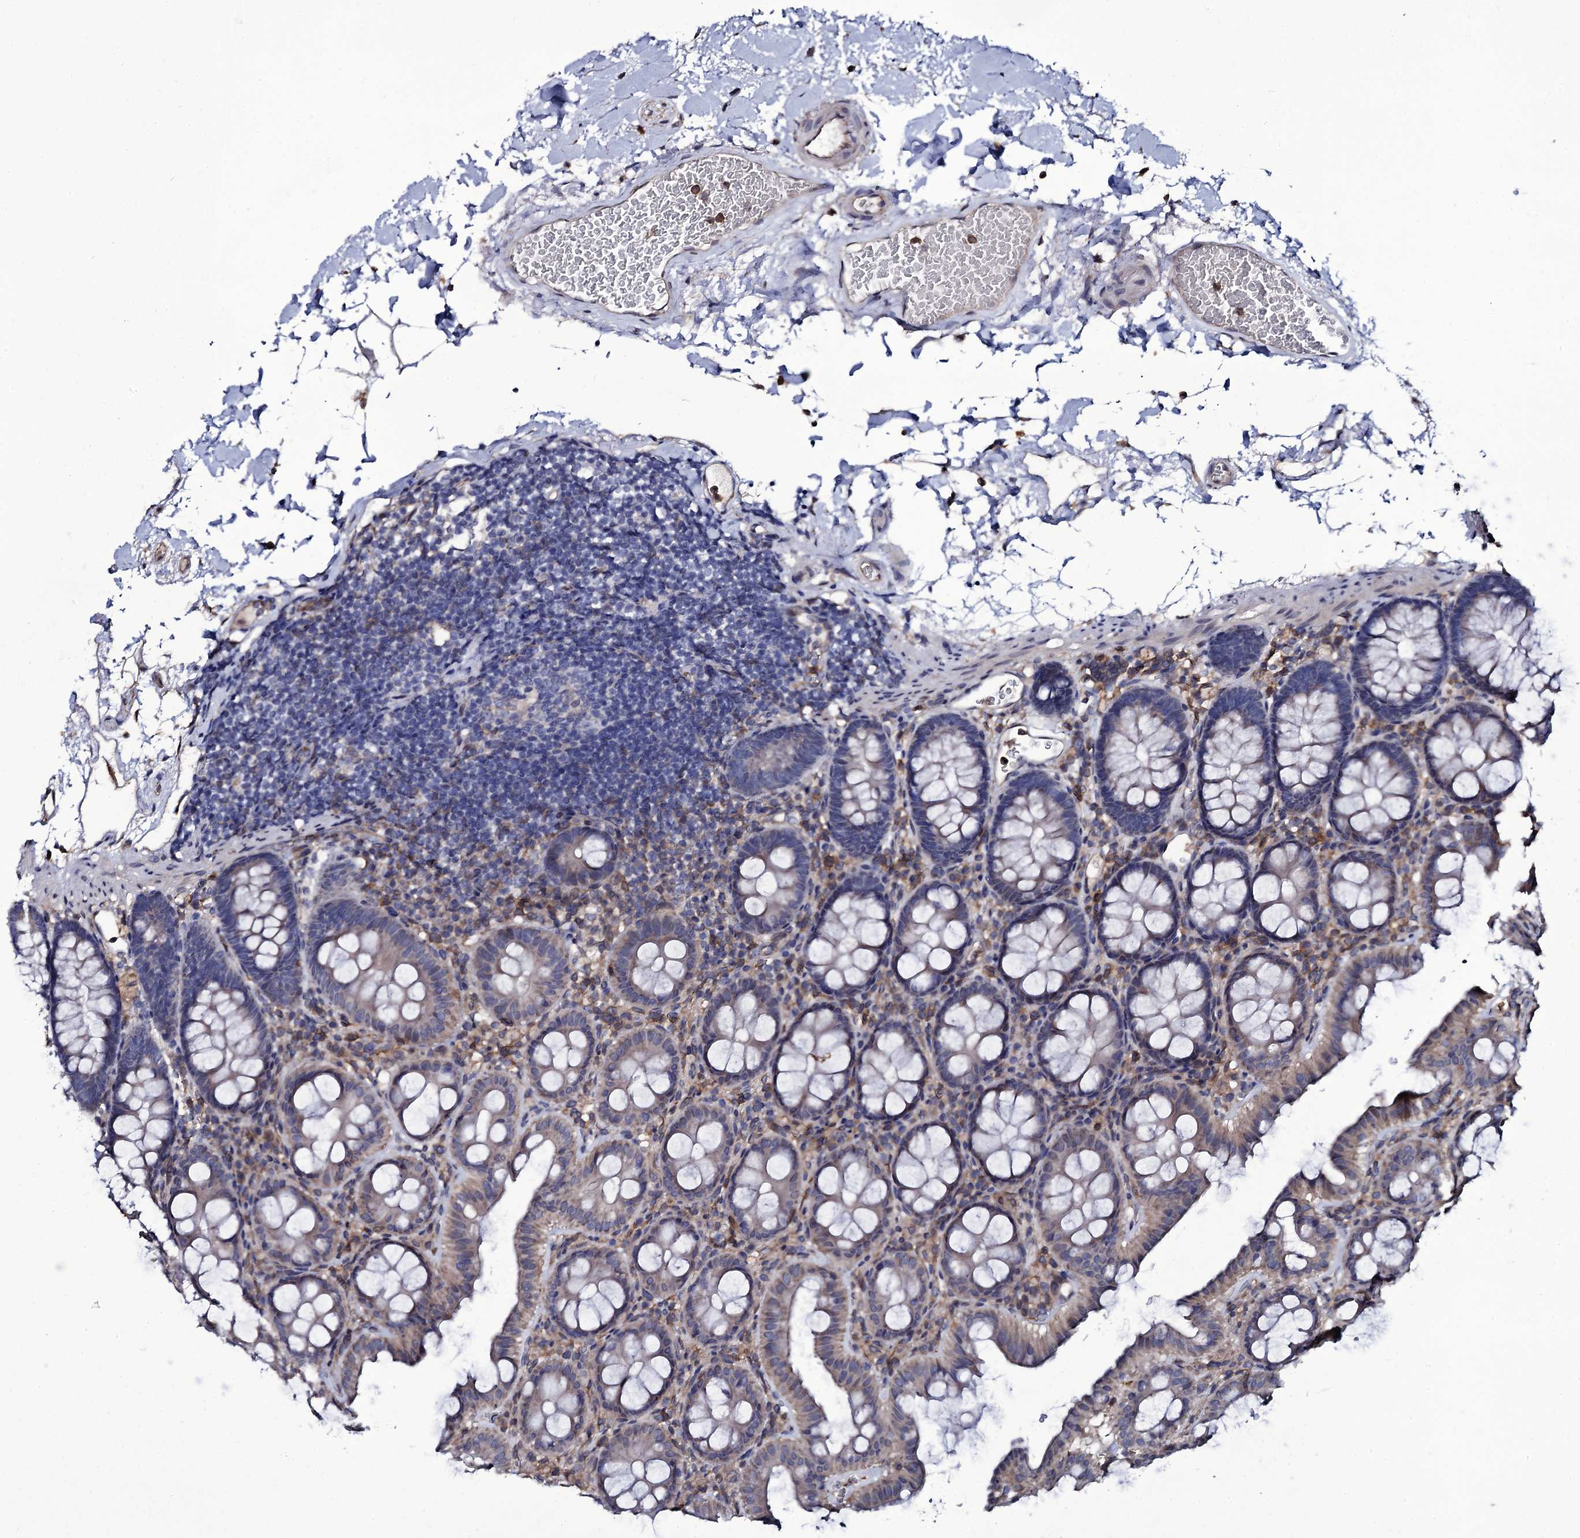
{"staining": {"intensity": "moderate", "quantity": ">75%", "location": "cytoplasmic/membranous"}, "tissue": "colon", "cell_type": "Endothelial cells", "image_type": "normal", "snomed": [{"axis": "morphology", "description": "Normal tissue, NOS"}, {"axis": "topography", "description": "Colon"}], "caption": "Benign colon was stained to show a protein in brown. There is medium levels of moderate cytoplasmic/membranous expression in about >75% of endothelial cells.", "gene": "TTC23", "patient": {"sex": "male", "age": 75}}